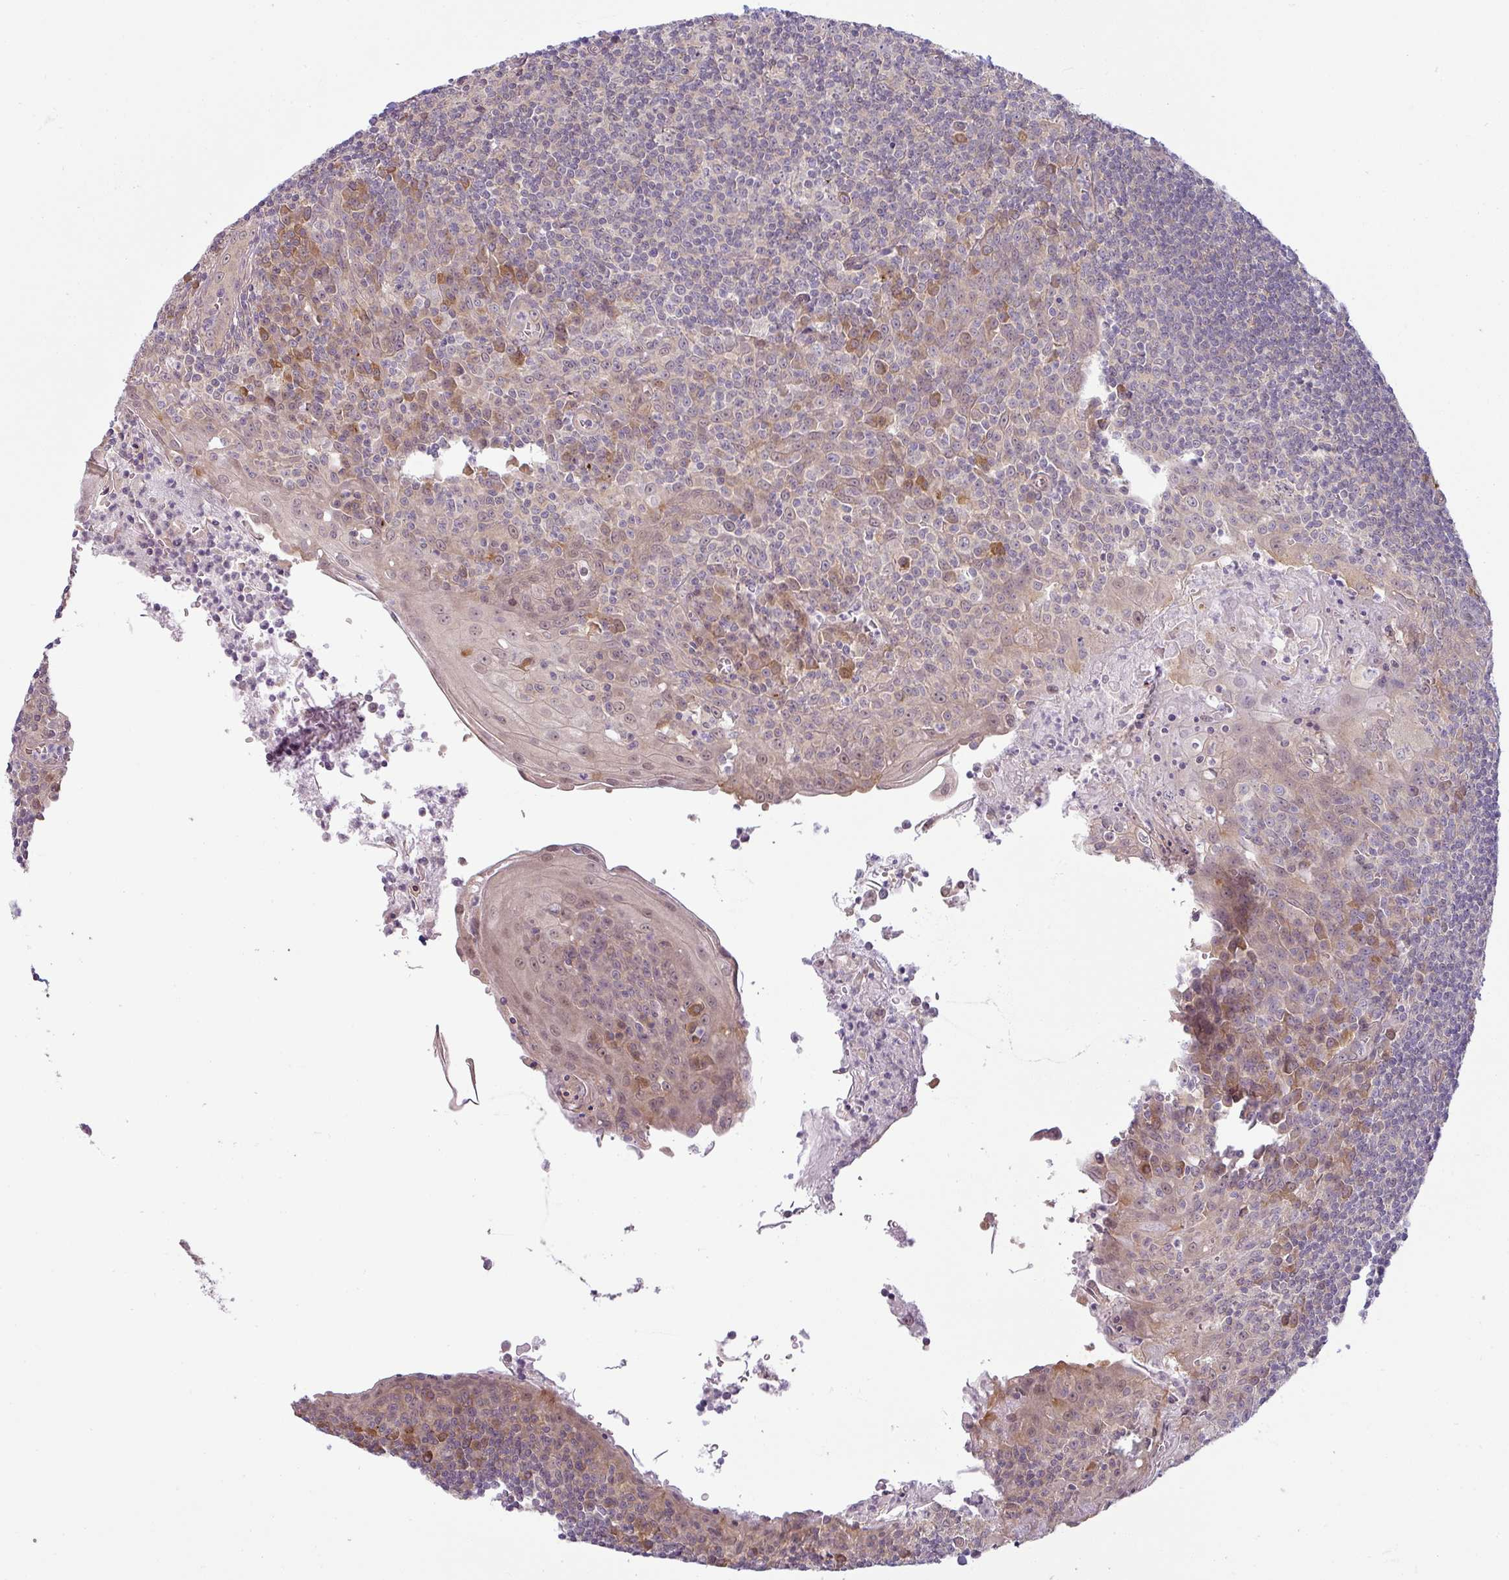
{"staining": {"intensity": "moderate", "quantity": "<25%", "location": "cytoplasmic/membranous"}, "tissue": "tonsil", "cell_type": "Germinal center cells", "image_type": "normal", "snomed": [{"axis": "morphology", "description": "Normal tissue, NOS"}, {"axis": "topography", "description": "Tonsil"}], "caption": "Tonsil stained for a protein (brown) exhibits moderate cytoplasmic/membranous positive positivity in about <25% of germinal center cells.", "gene": "CCDC144A", "patient": {"sex": "male", "age": 27}}